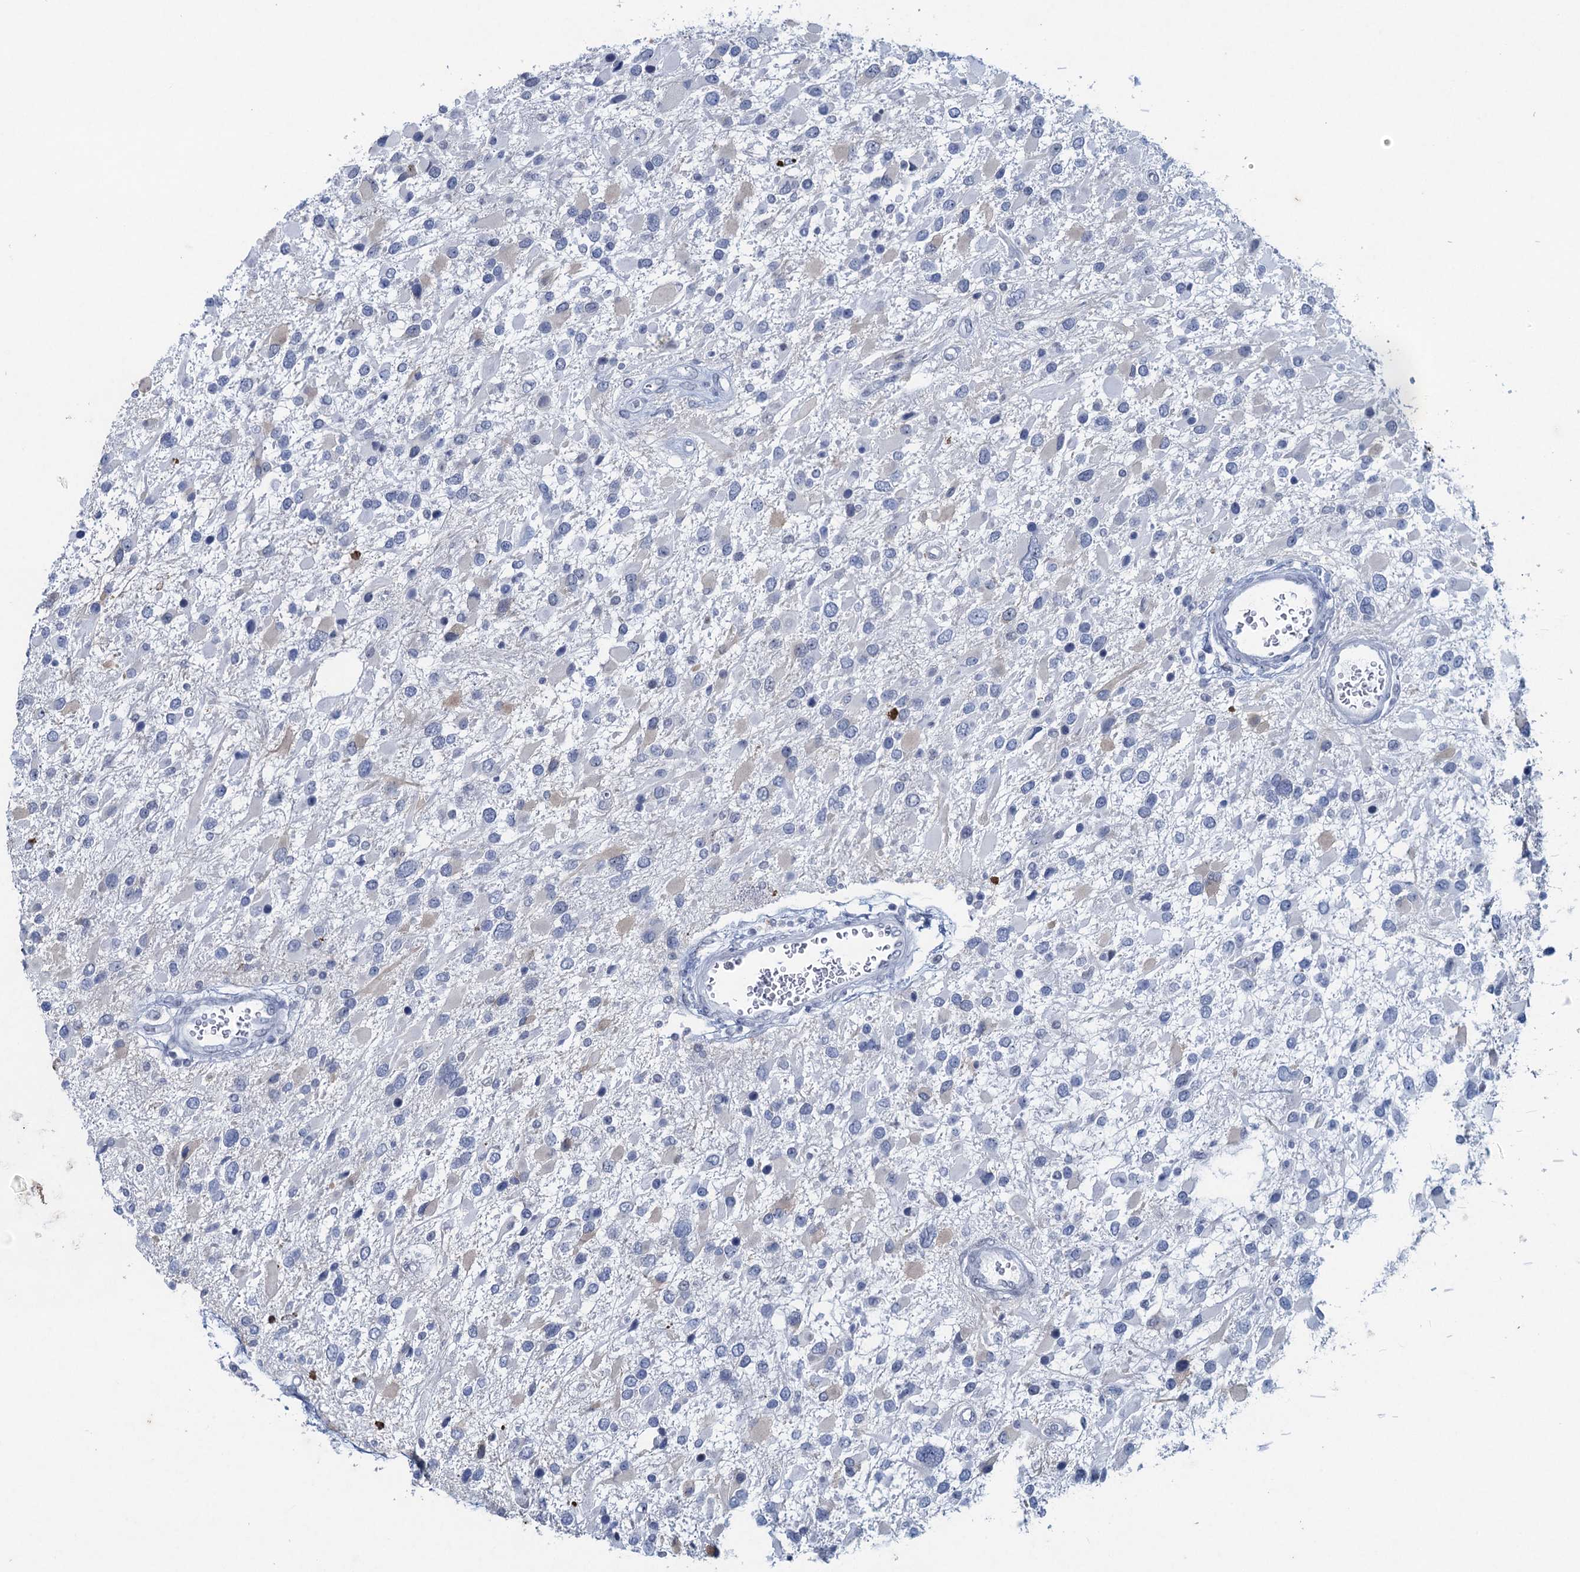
{"staining": {"intensity": "negative", "quantity": "none", "location": "none"}, "tissue": "glioma", "cell_type": "Tumor cells", "image_type": "cancer", "snomed": [{"axis": "morphology", "description": "Glioma, malignant, High grade"}, {"axis": "topography", "description": "Brain"}], "caption": "High power microscopy micrograph of an IHC histopathology image of glioma, revealing no significant staining in tumor cells.", "gene": "HAPSTR1", "patient": {"sex": "male", "age": 53}}